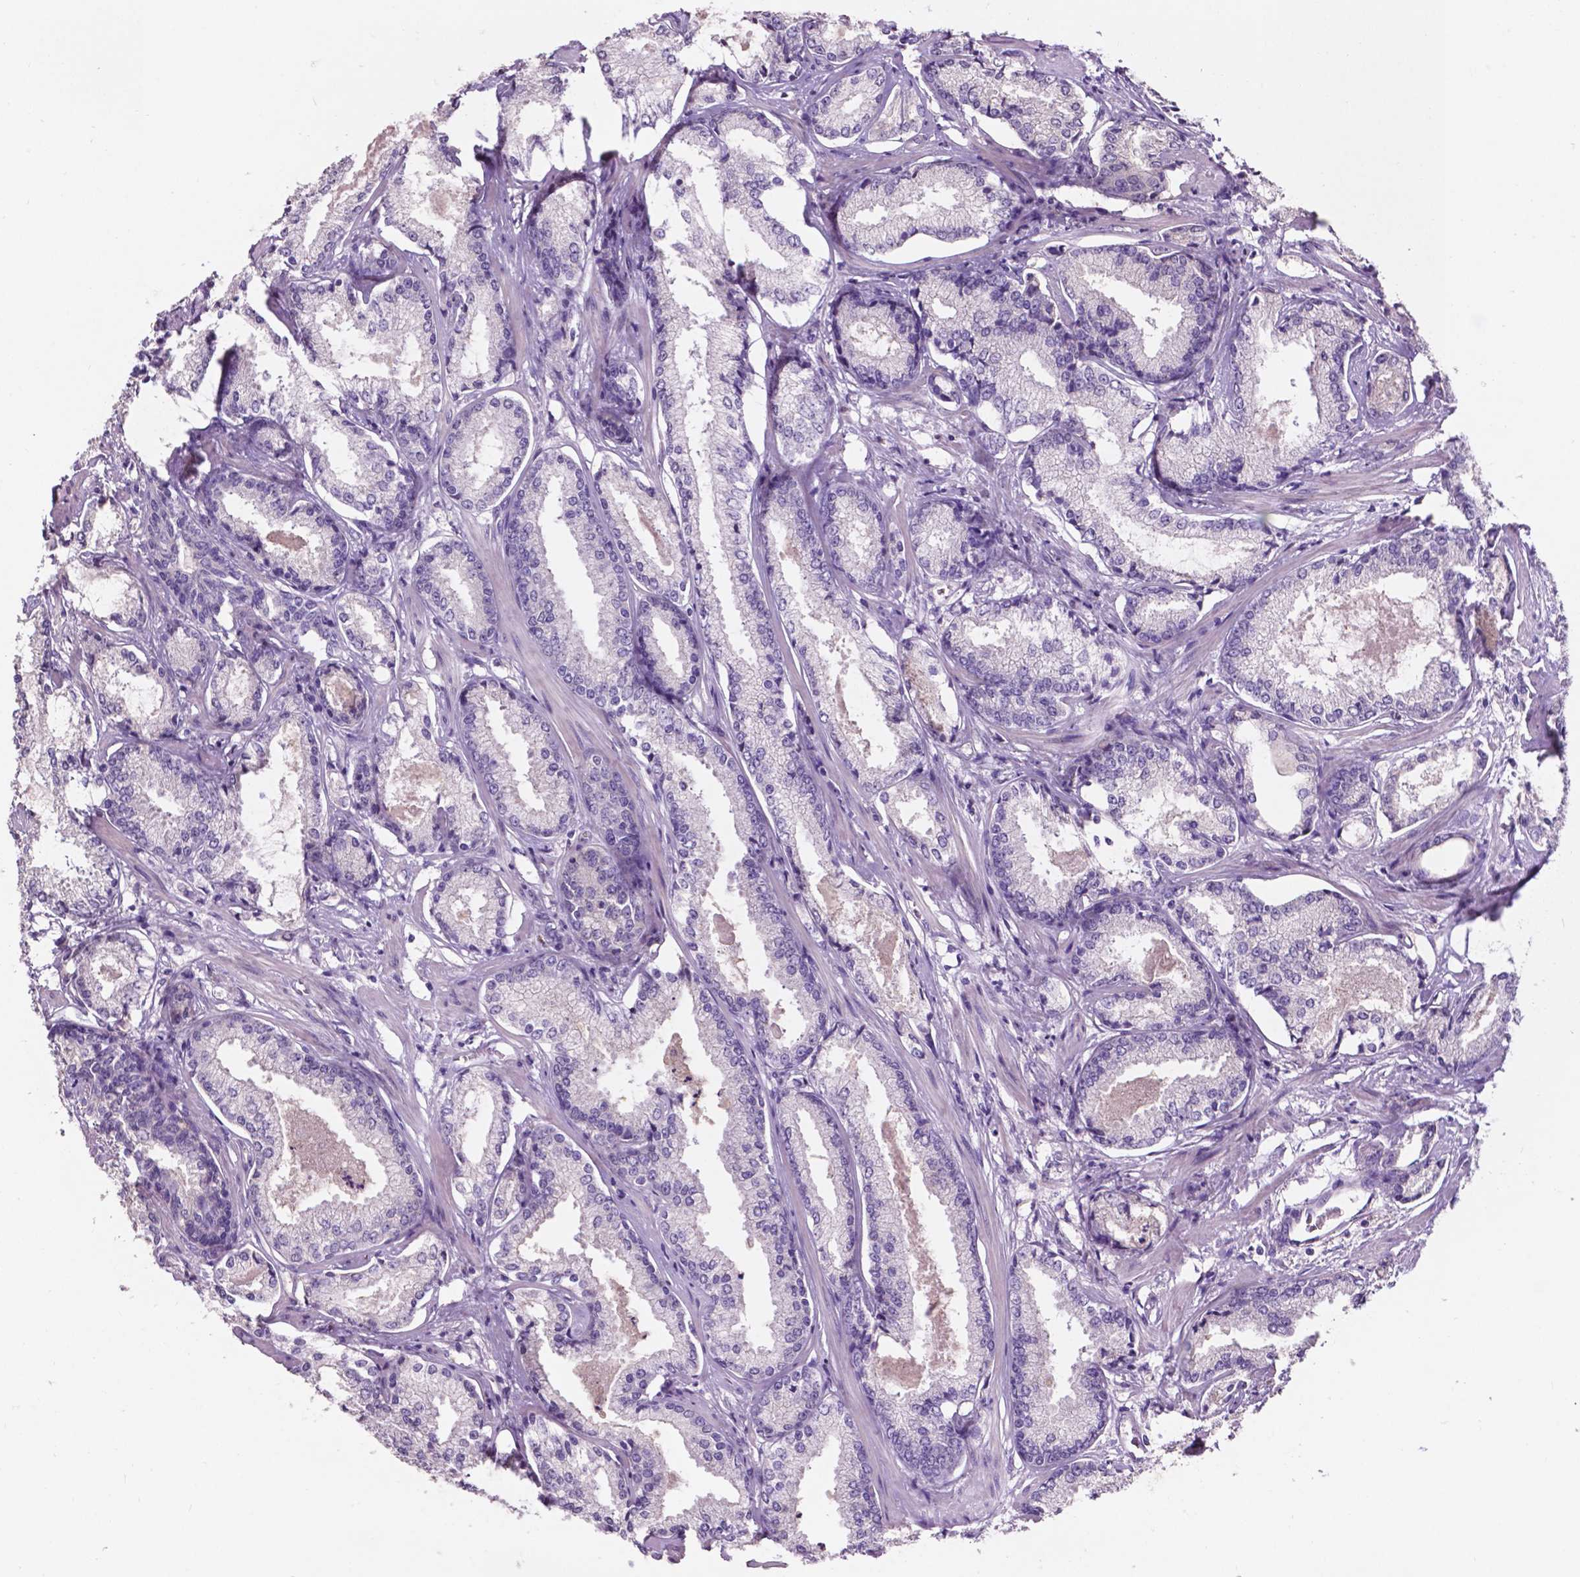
{"staining": {"intensity": "negative", "quantity": "none", "location": "none"}, "tissue": "prostate cancer", "cell_type": "Tumor cells", "image_type": "cancer", "snomed": [{"axis": "morphology", "description": "Adenocarcinoma, Low grade"}, {"axis": "topography", "description": "Prostate"}], "caption": "An image of human prostate cancer (adenocarcinoma (low-grade)) is negative for staining in tumor cells.", "gene": "PLSCR1", "patient": {"sex": "male", "age": 56}}